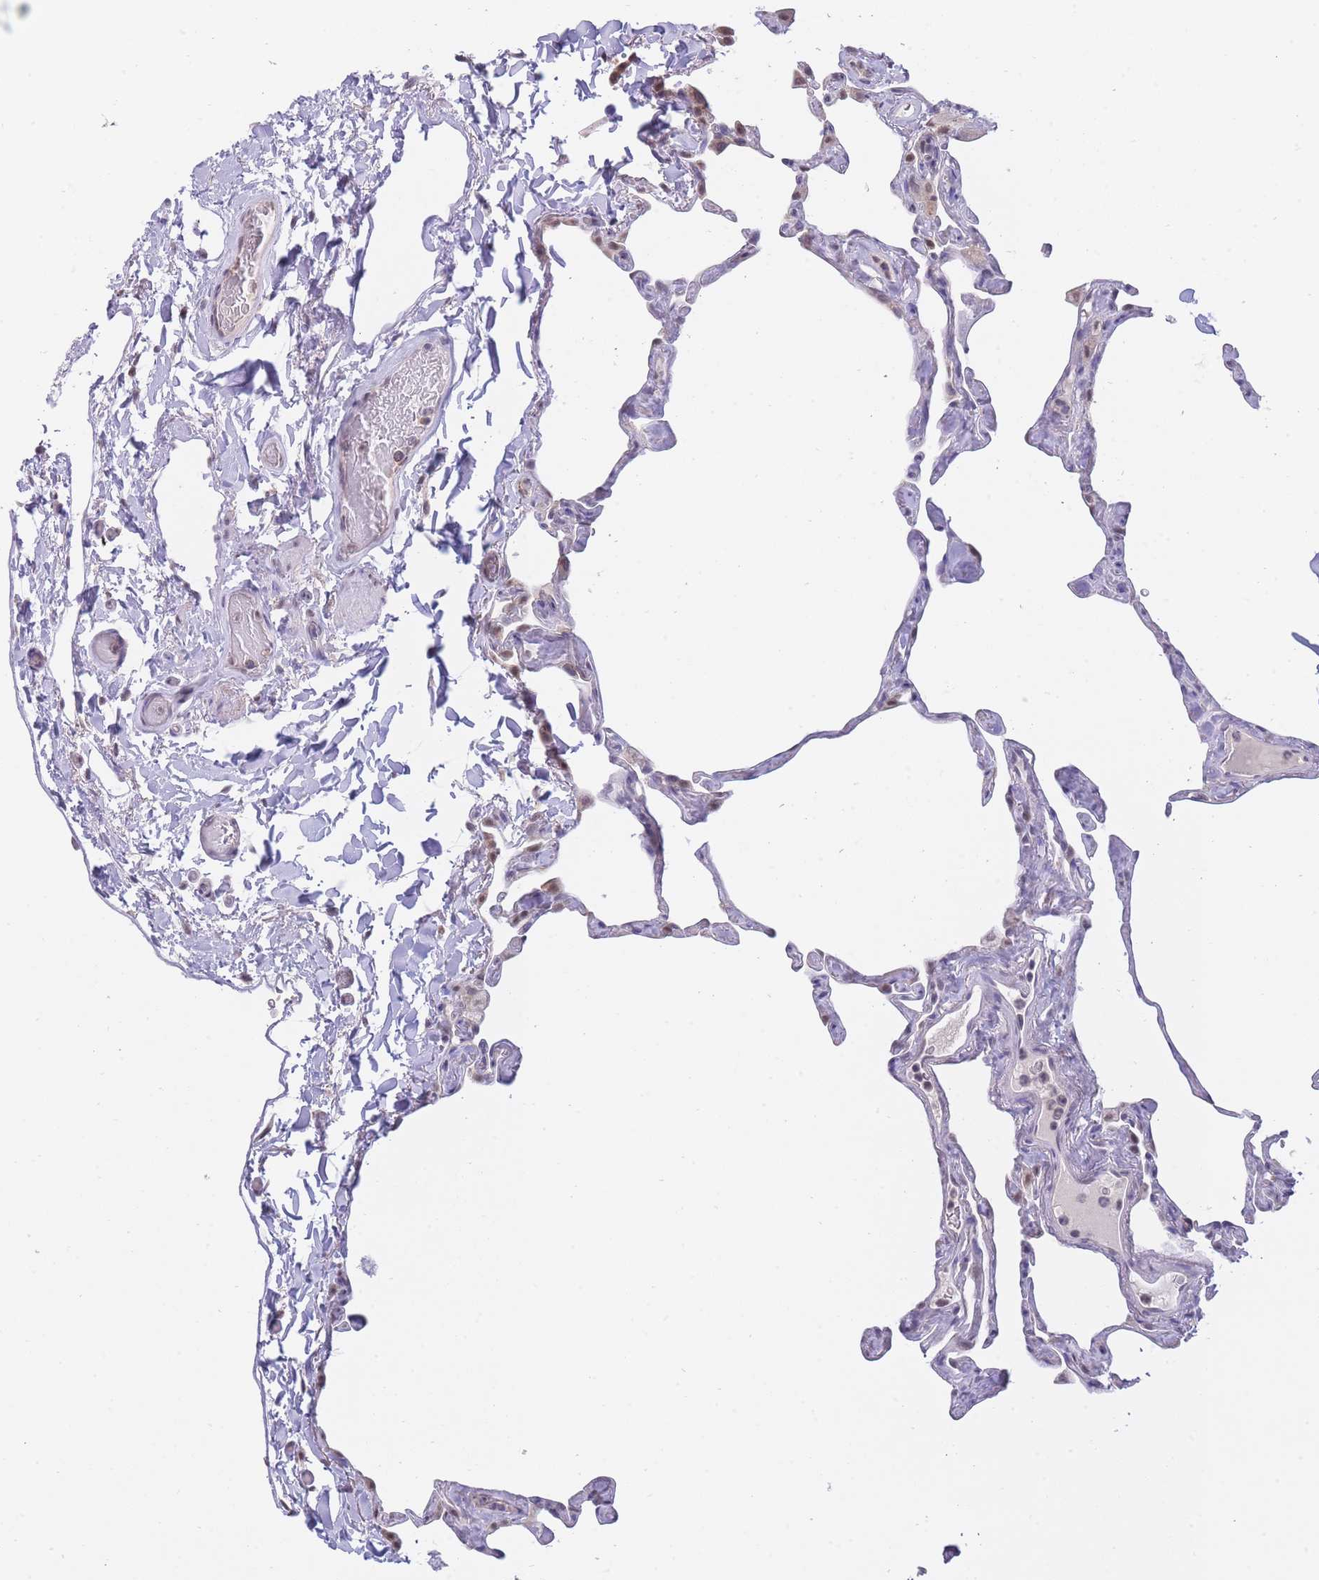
{"staining": {"intensity": "negative", "quantity": "none", "location": "none"}, "tissue": "lung", "cell_type": "Alveolar cells", "image_type": "normal", "snomed": [{"axis": "morphology", "description": "Normal tissue, NOS"}, {"axis": "topography", "description": "Lung"}], "caption": "An image of lung stained for a protein reveals no brown staining in alveolar cells.", "gene": "GOLGA6L1", "patient": {"sex": "male", "age": 65}}